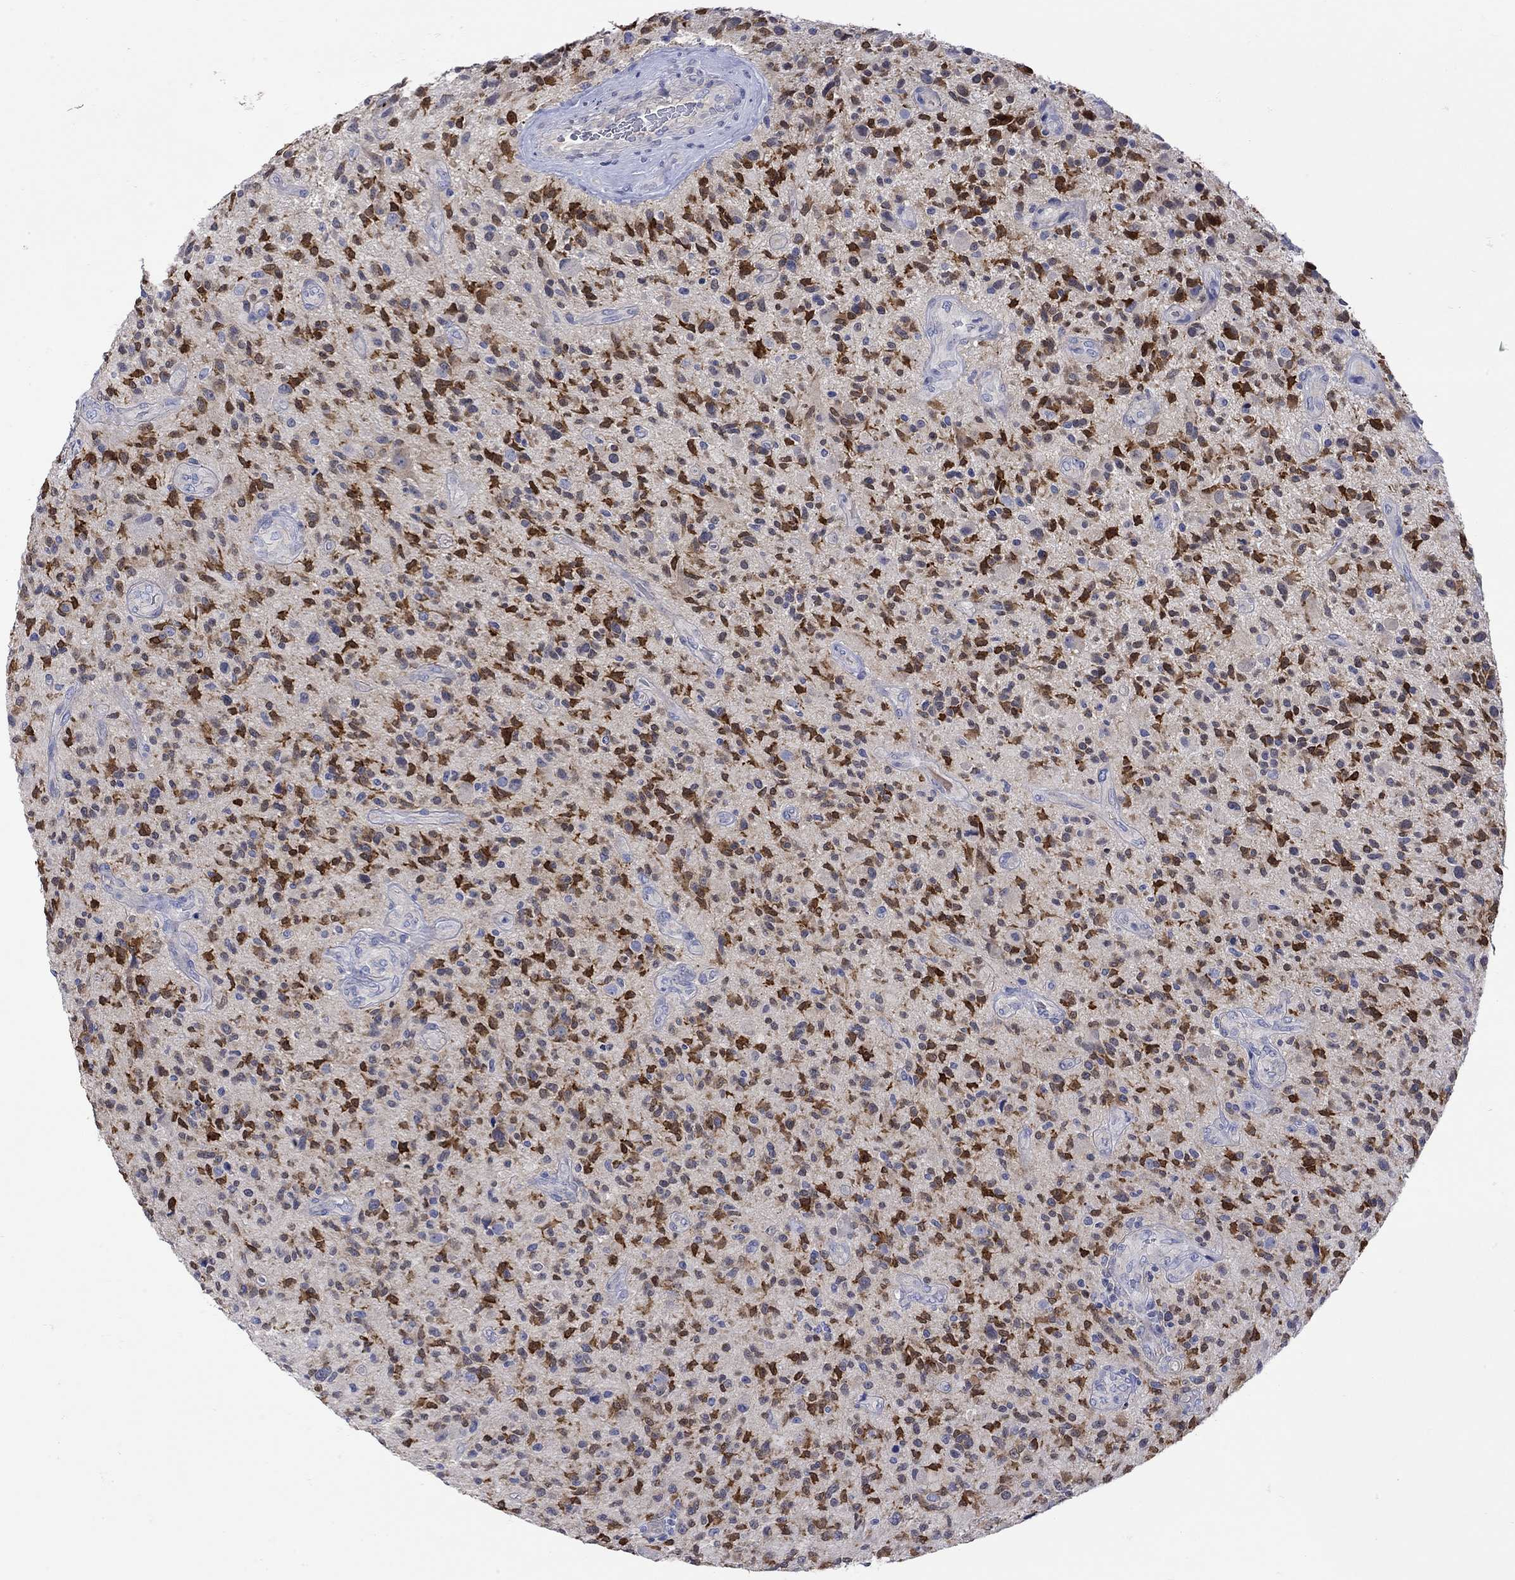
{"staining": {"intensity": "strong", "quantity": "25%-75%", "location": "cytoplasmic/membranous"}, "tissue": "glioma", "cell_type": "Tumor cells", "image_type": "cancer", "snomed": [{"axis": "morphology", "description": "Glioma, malignant, High grade"}, {"axis": "topography", "description": "Brain"}], "caption": "Human malignant glioma (high-grade) stained with a protein marker demonstrates strong staining in tumor cells.", "gene": "MSI1", "patient": {"sex": "male", "age": 47}}